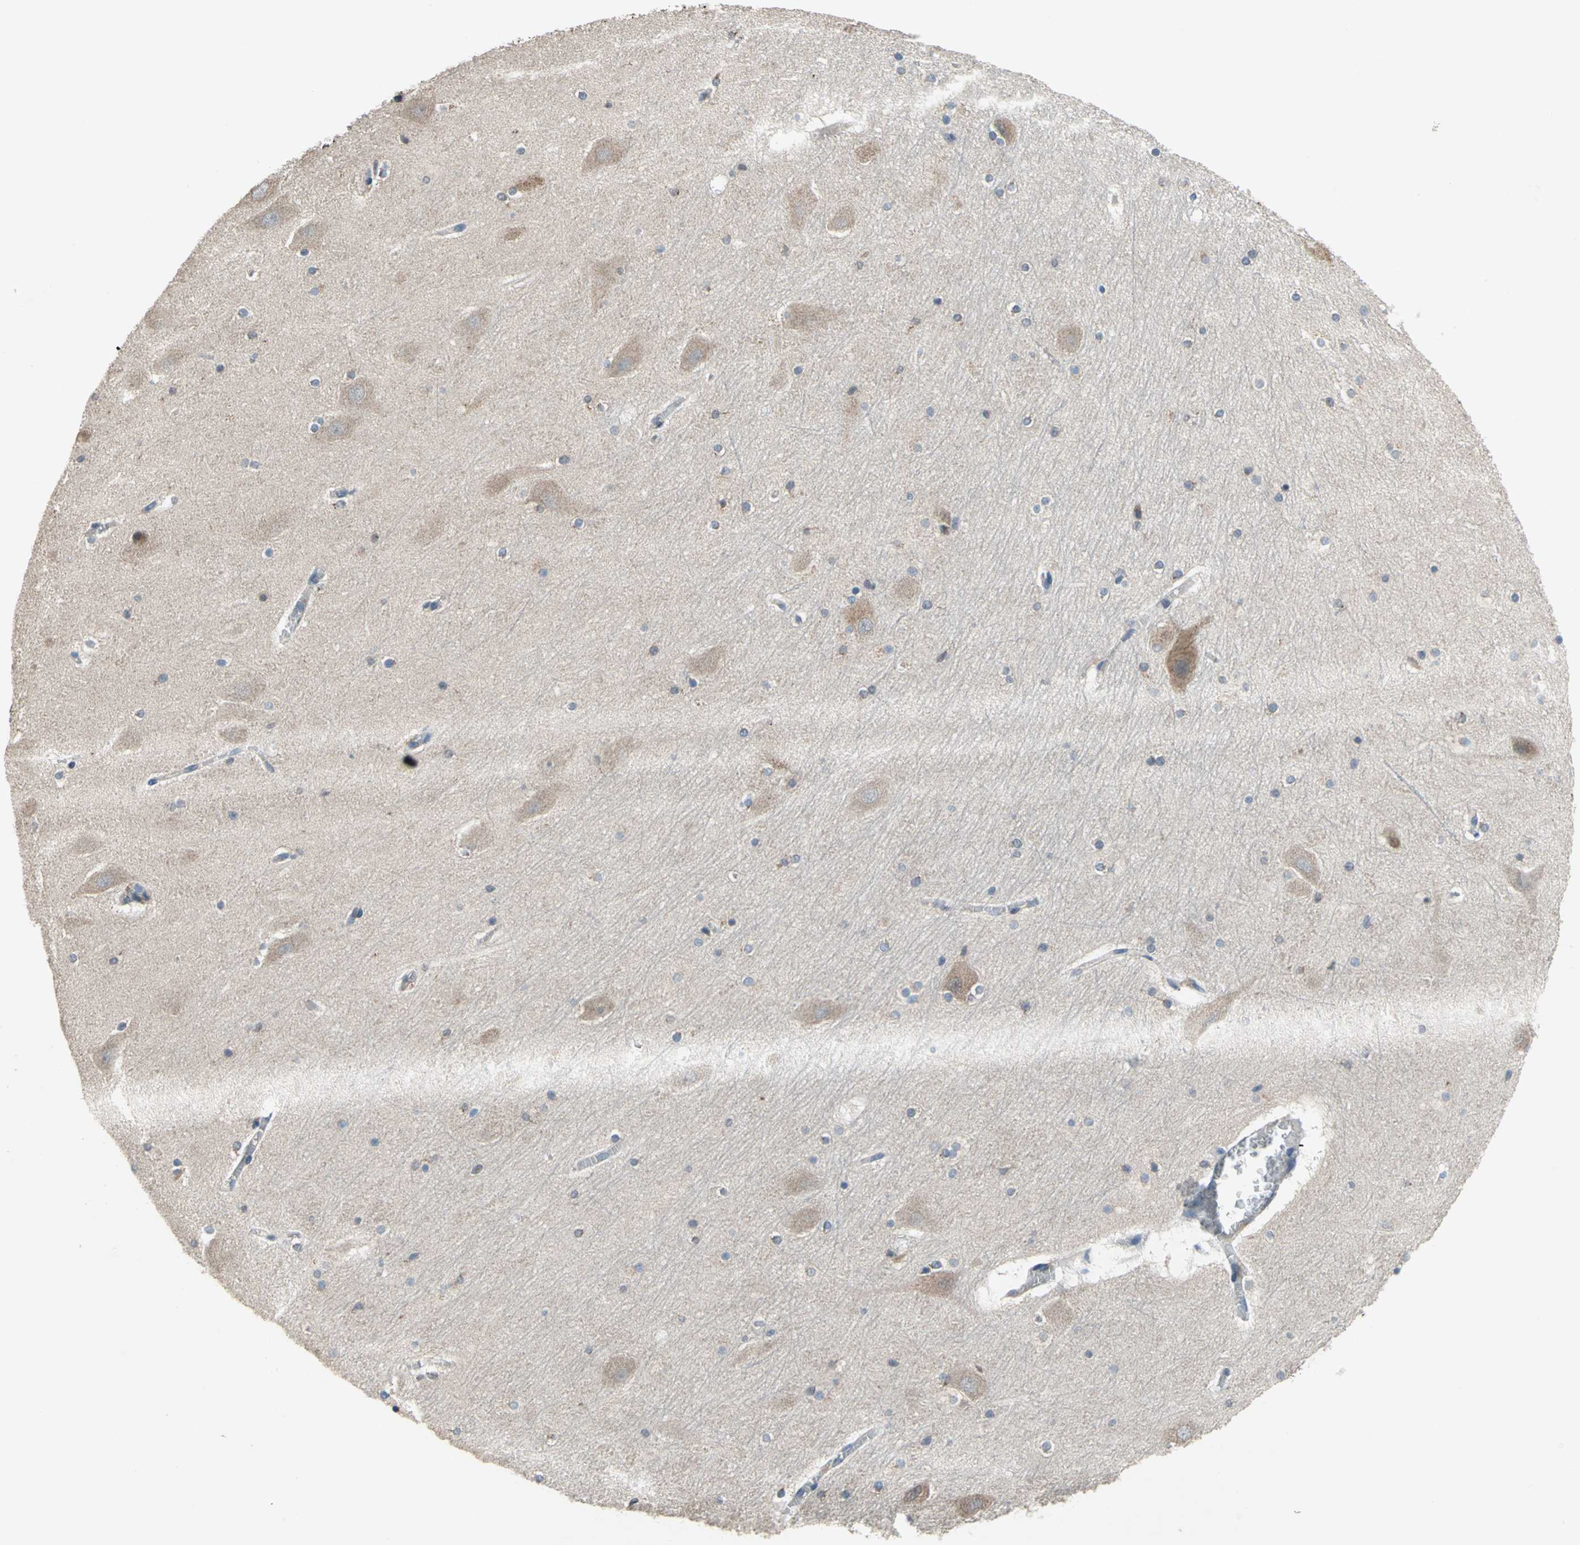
{"staining": {"intensity": "moderate", "quantity": "<25%", "location": "cytoplasmic/membranous"}, "tissue": "hippocampus", "cell_type": "Glial cells", "image_type": "normal", "snomed": [{"axis": "morphology", "description": "Normal tissue, NOS"}, {"axis": "topography", "description": "Hippocampus"}], "caption": "Immunohistochemistry of benign human hippocampus exhibits low levels of moderate cytoplasmic/membranous positivity in approximately <25% of glial cells. (DAB (3,3'-diaminobenzidine) IHC, brown staining for protein, blue staining for nuclei).", "gene": "NFKBIE", "patient": {"sex": "male", "age": 45}}